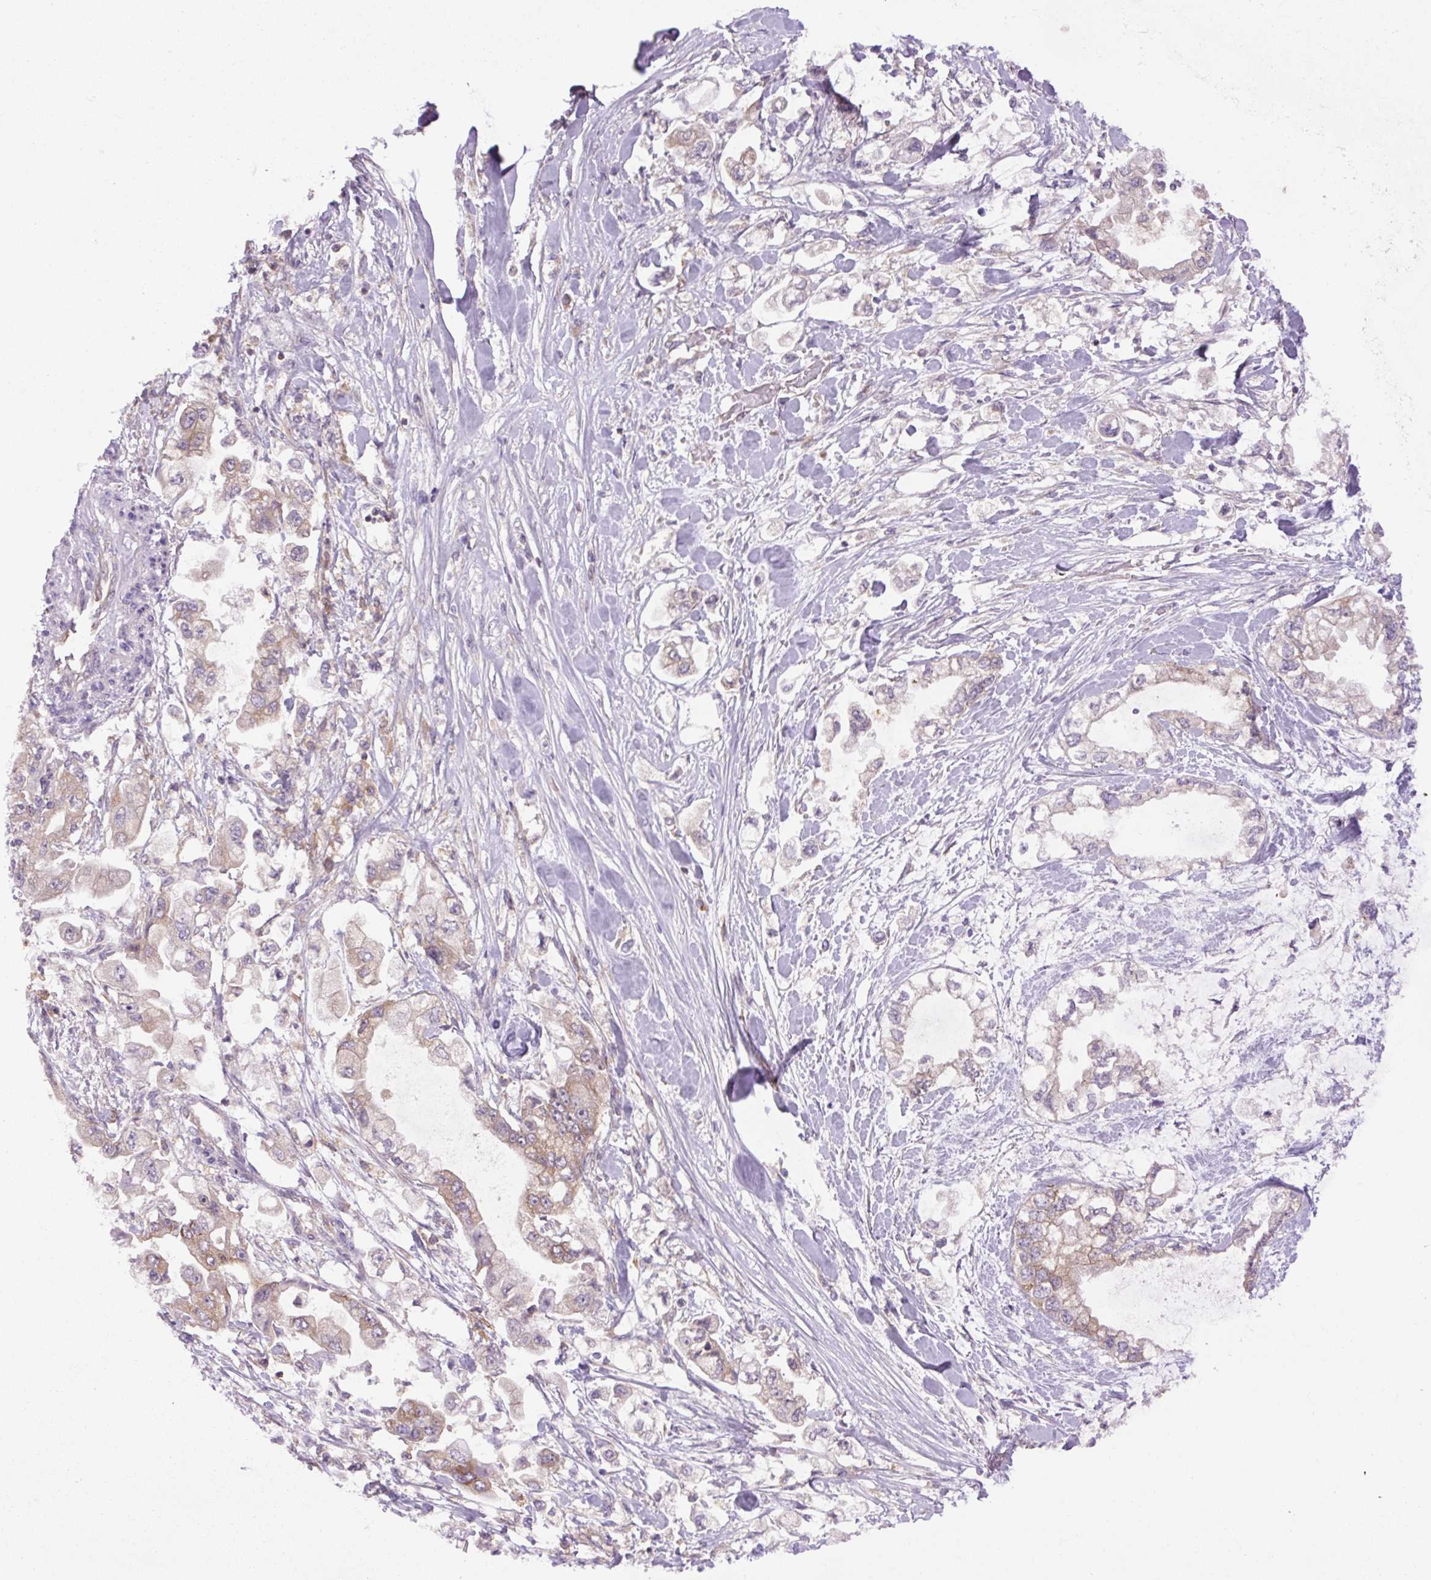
{"staining": {"intensity": "weak", "quantity": "25%-75%", "location": "cytoplasmic/membranous"}, "tissue": "stomach cancer", "cell_type": "Tumor cells", "image_type": "cancer", "snomed": [{"axis": "morphology", "description": "Adenocarcinoma, NOS"}, {"axis": "topography", "description": "Stomach"}], "caption": "A brown stain labels weak cytoplasmic/membranous positivity of a protein in stomach cancer (adenocarcinoma) tumor cells.", "gene": "MINK1", "patient": {"sex": "male", "age": 62}}